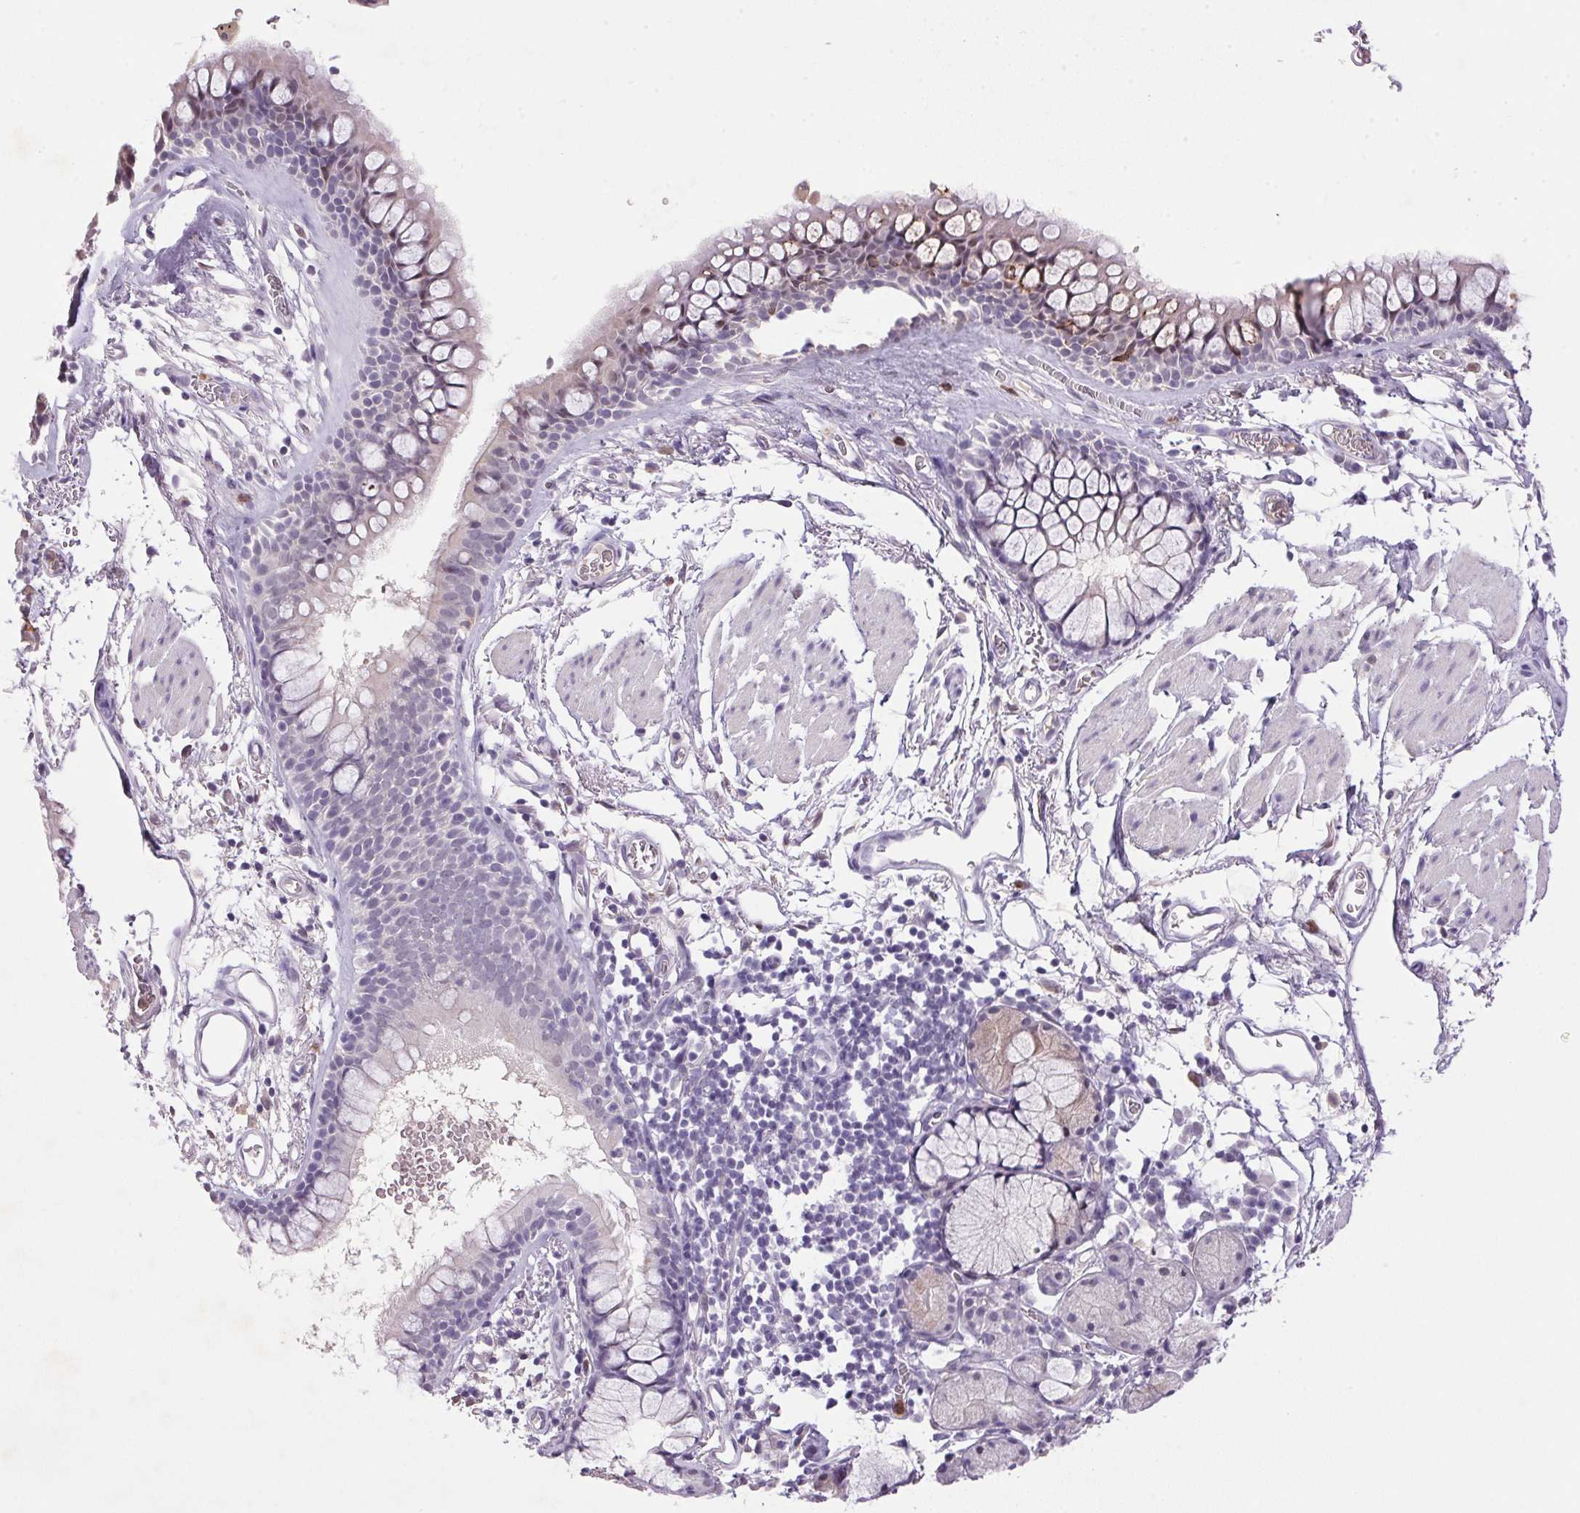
{"staining": {"intensity": "negative", "quantity": "none", "location": "none"}, "tissue": "bronchus", "cell_type": "Respiratory epithelial cells", "image_type": "normal", "snomed": [{"axis": "morphology", "description": "Normal tissue, NOS"}, {"axis": "topography", "description": "Cartilage tissue"}, {"axis": "topography", "description": "Bronchus"}], "caption": "IHC of unremarkable bronchus reveals no expression in respiratory epithelial cells.", "gene": "TRDN", "patient": {"sex": "female", "age": 79}}